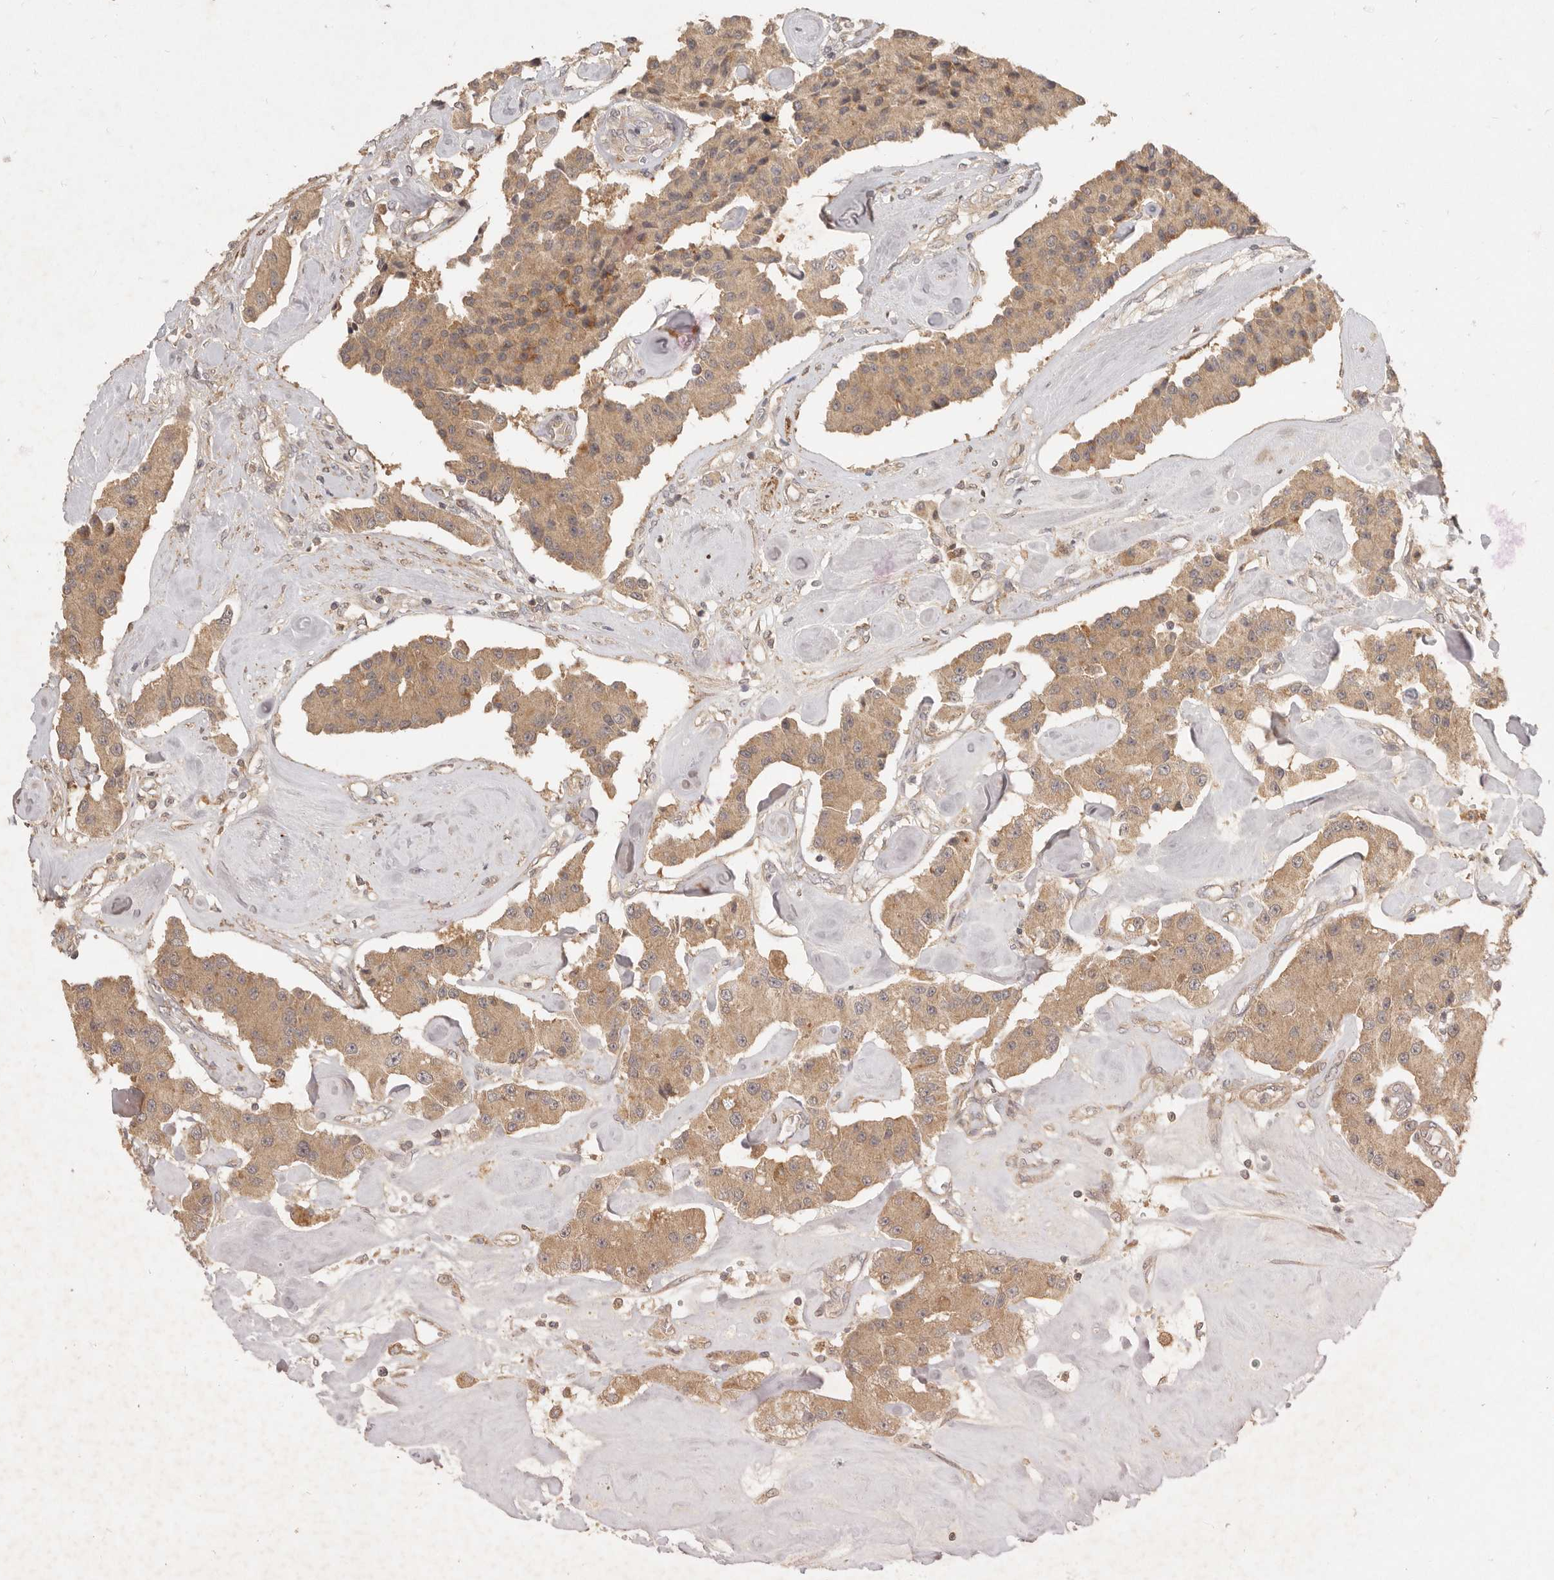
{"staining": {"intensity": "moderate", "quantity": ">75%", "location": "cytoplasmic/membranous"}, "tissue": "carcinoid", "cell_type": "Tumor cells", "image_type": "cancer", "snomed": [{"axis": "morphology", "description": "Carcinoid, malignant, NOS"}, {"axis": "topography", "description": "Pancreas"}], "caption": "Human carcinoid stained with a brown dye exhibits moderate cytoplasmic/membranous positive expression in about >75% of tumor cells.", "gene": "VIPR1", "patient": {"sex": "male", "age": 41}}